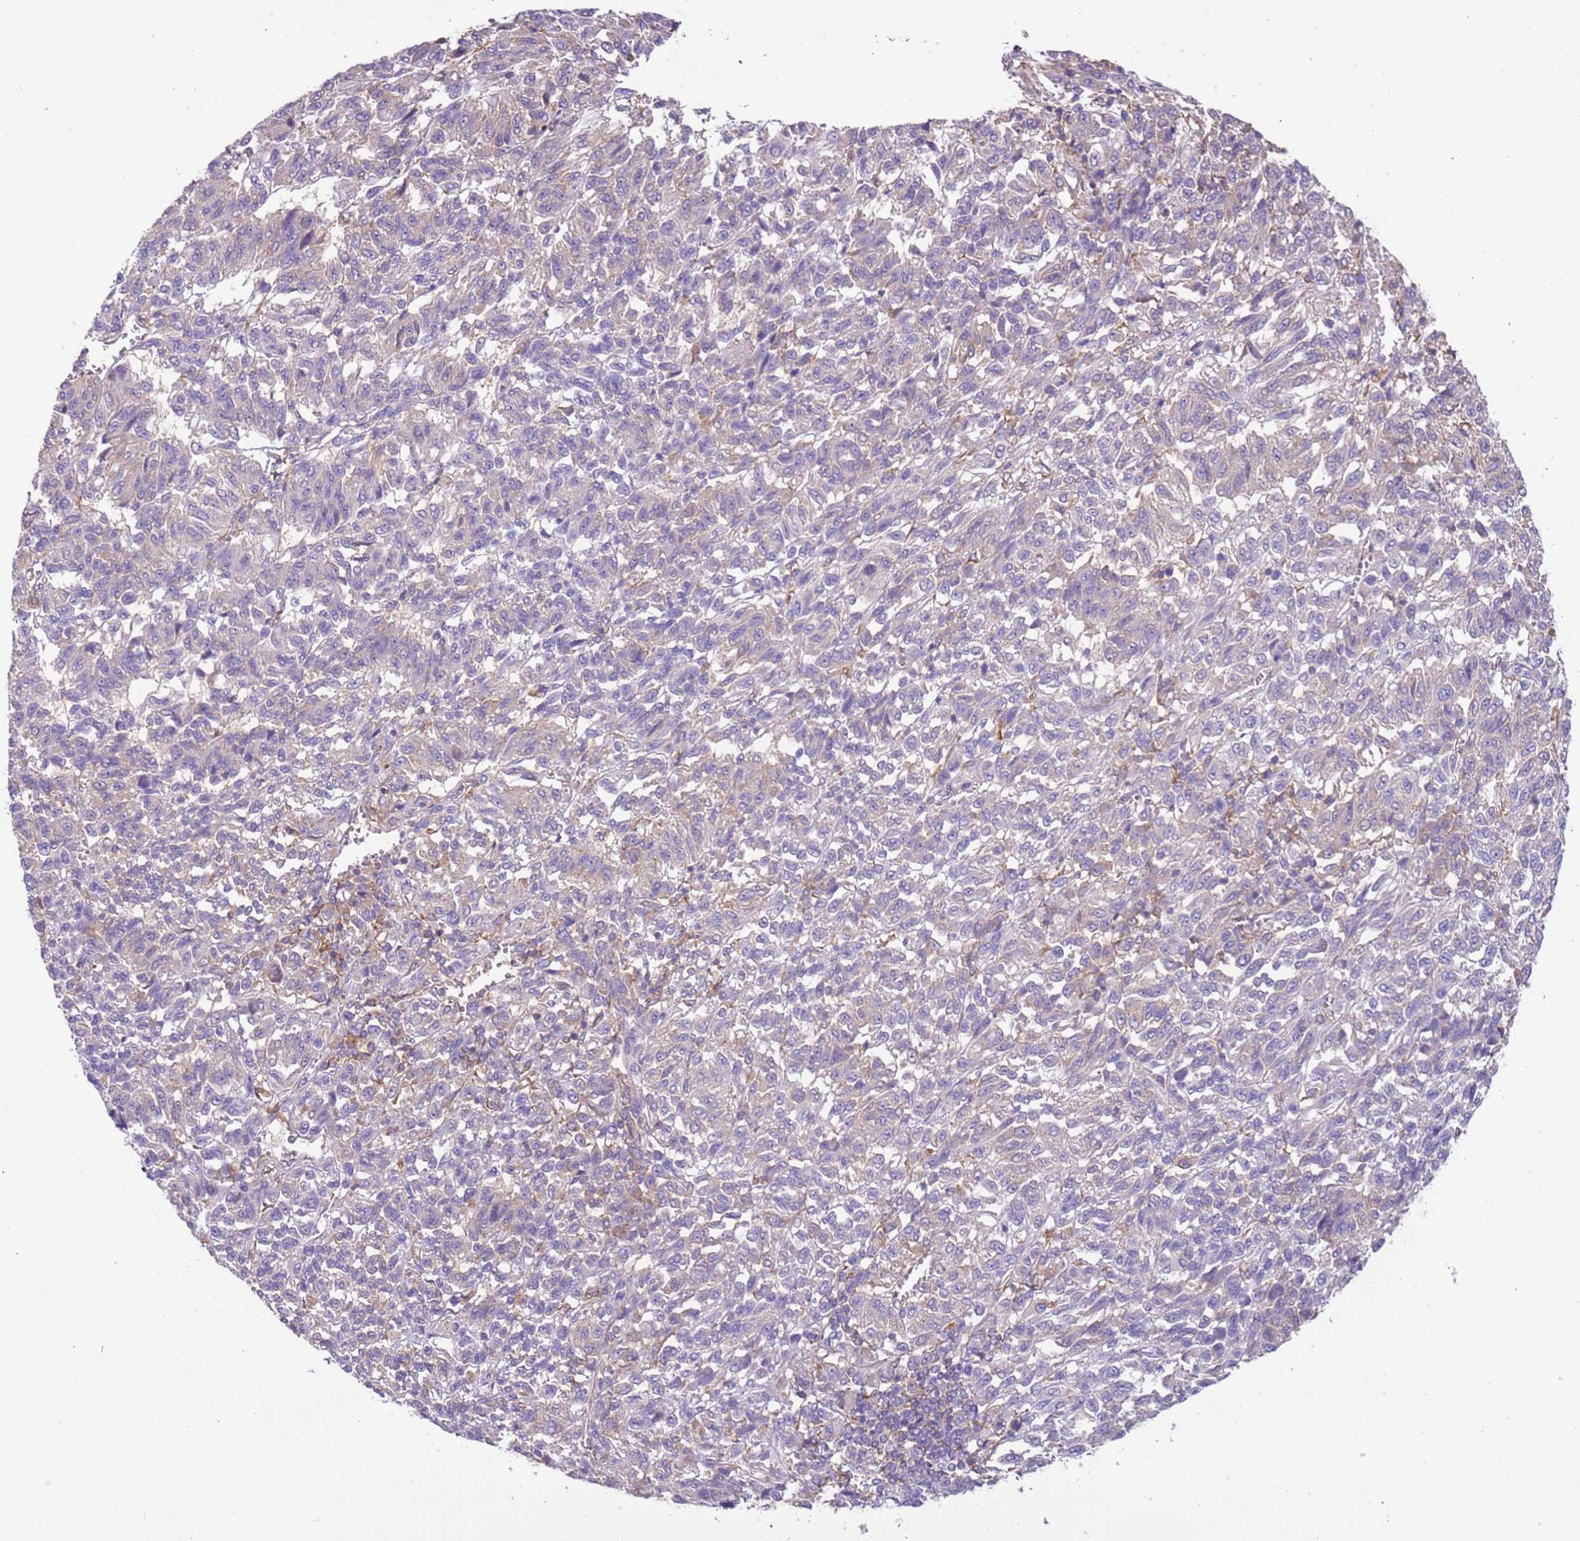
{"staining": {"intensity": "negative", "quantity": "none", "location": "none"}, "tissue": "melanoma", "cell_type": "Tumor cells", "image_type": "cancer", "snomed": [{"axis": "morphology", "description": "Malignant melanoma, Metastatic site"}, {"axis": "topography", "description": "Lung"}], "caption": "Immunohistochemical staining of human malignant melanoma (metastatic site) reveals no significant expression in tumor cells.", "gene": "NAALADL1", "patient": {"sex": "male", "age": 64}}